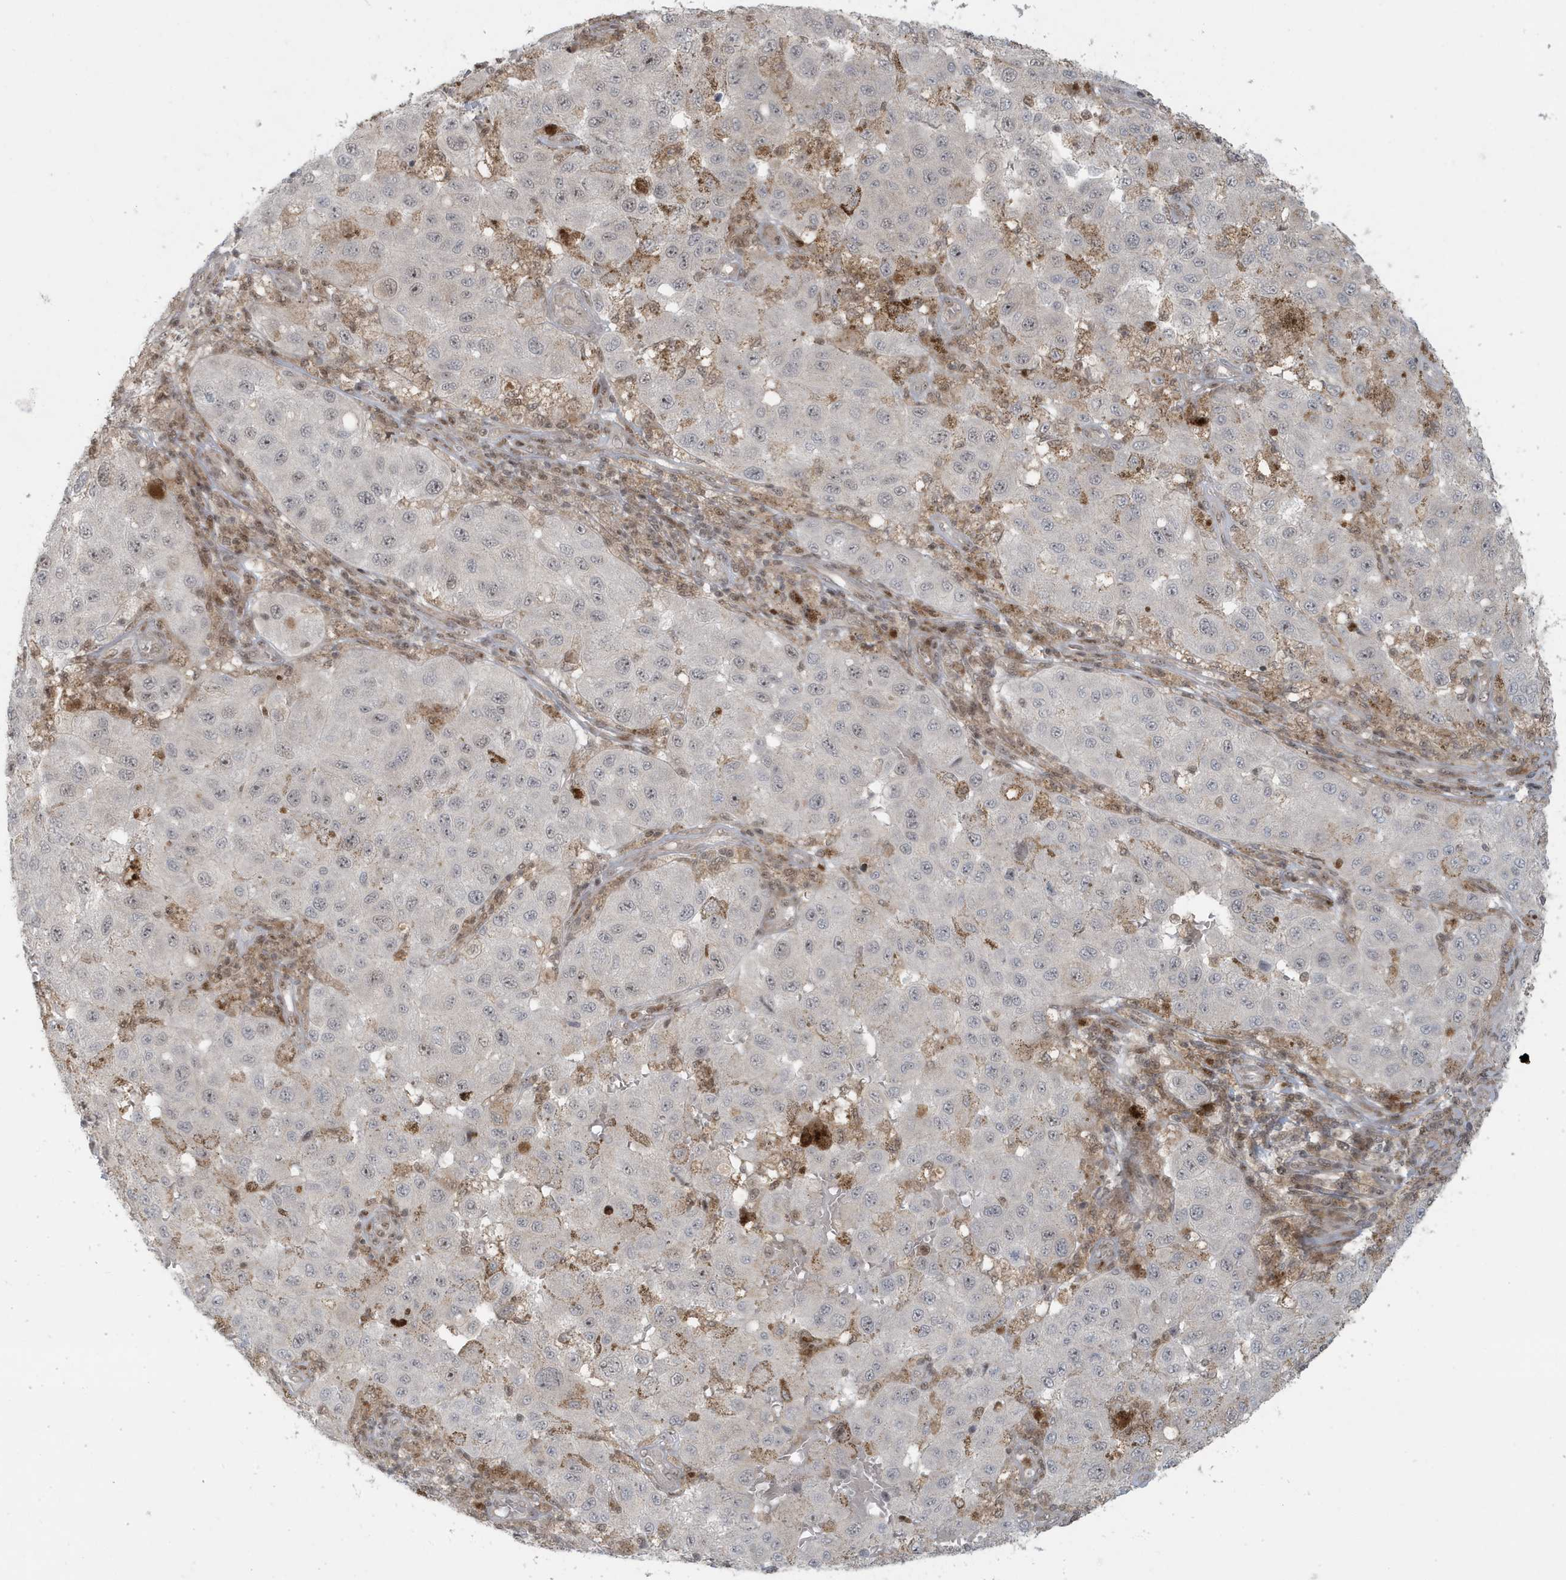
{"staining": {"intensity": "negative", "quantity": "none", "location": "none"}, "tissue": "melanoma", "cell_type": "Tumor cells", "image_type": "cancer", "snomed": [{"axis": "morphology", "description": "Malignant melanoma, NOS"}, {"axis": "topography", "description": "Skin"}], "caption": "Tumor cells show no significant positivity in melanoma.", "gene": "C1orf52", "patient": {"sex": "female", "age": 64}}